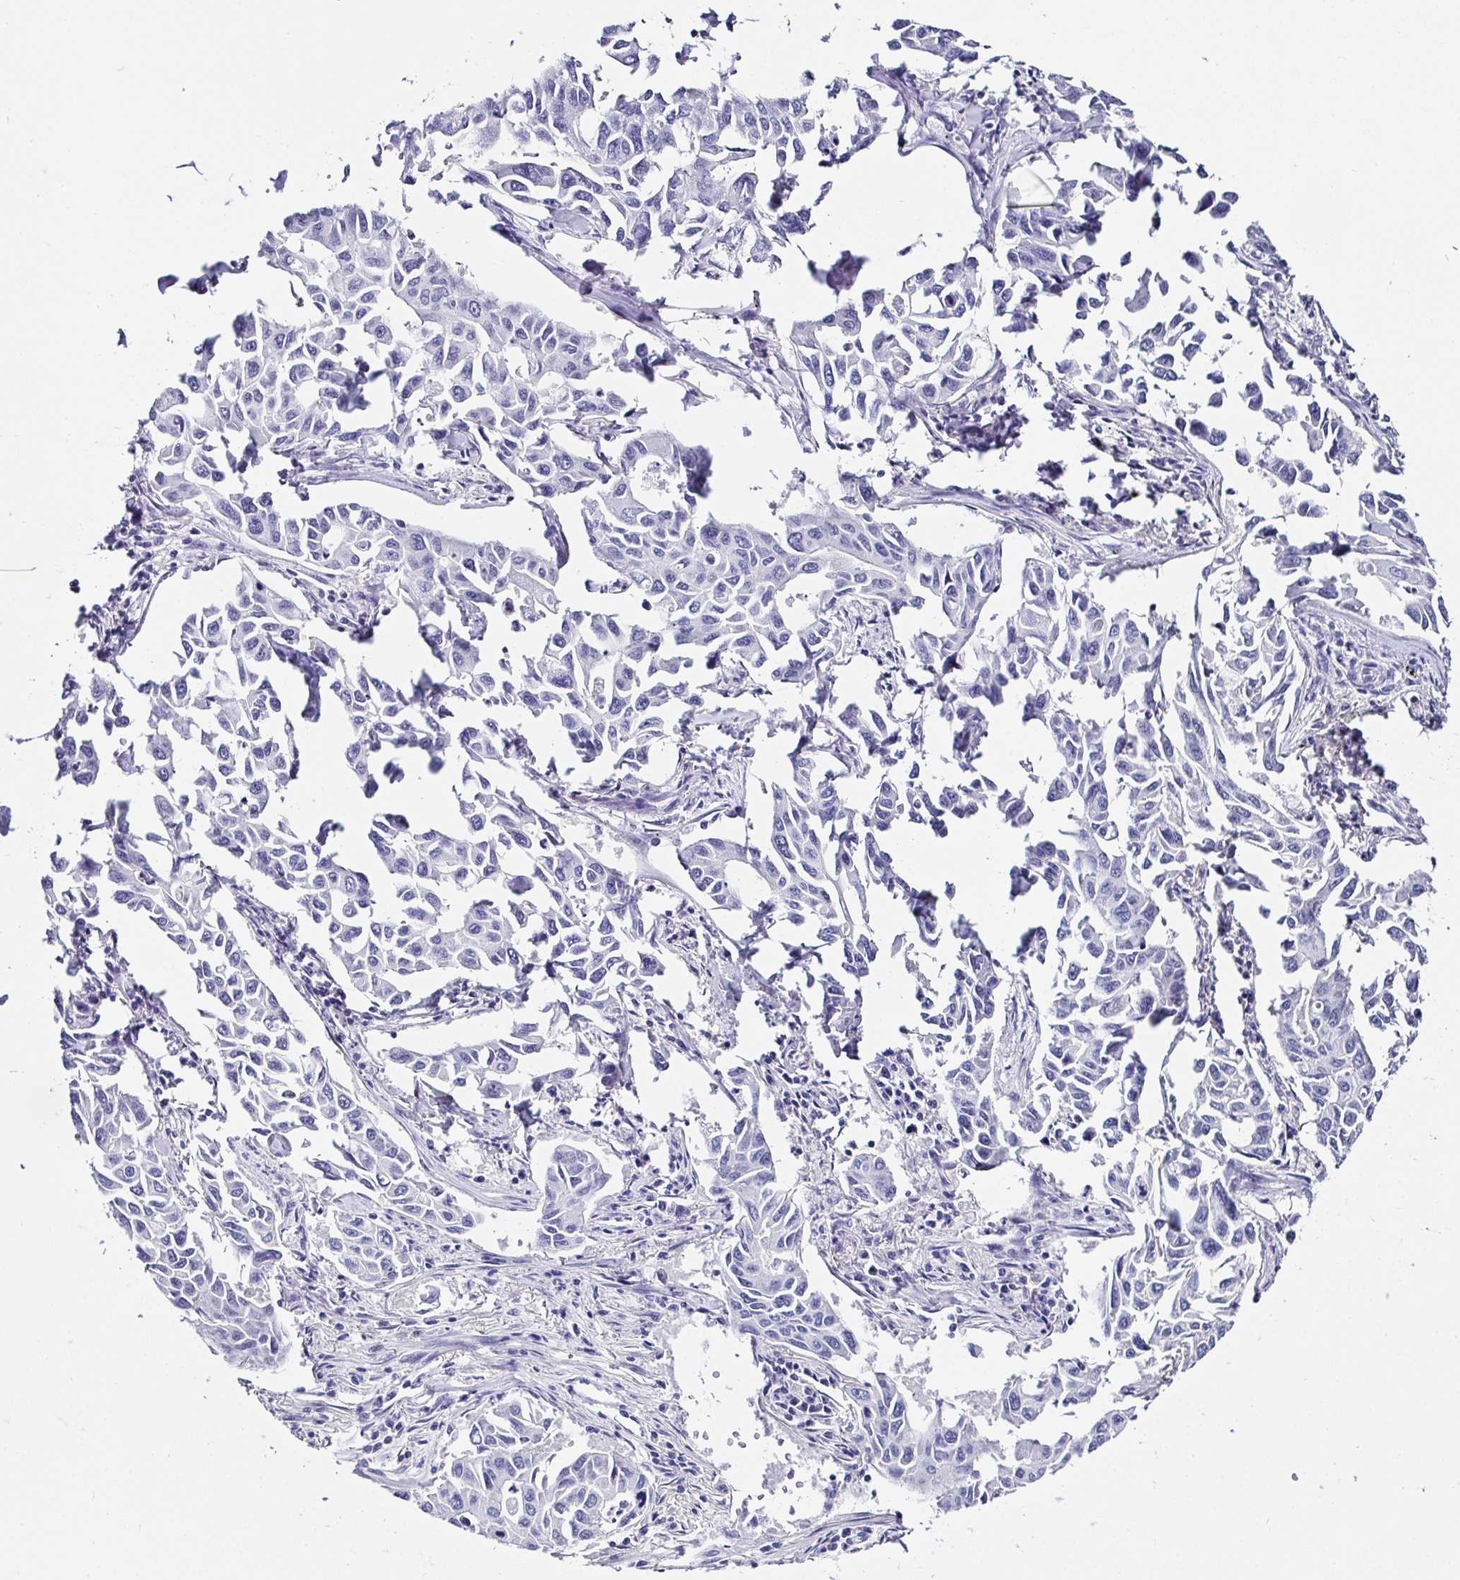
{"staining": {"intensity": "negative", "quantity": "none", "location": "none"}, "tissue": "lung cancer", "cell_type": "Tumor cells", "image_type": "cancer", "snomed": [{"axis": "morphology", "description": "Adenocarcinoma, NOS"}, {"axis": "topography", "description": "Lung"}], "caption": "High magnification brightfield microscopy of lung adenocarcinoma stained with DAB (3,3'-diaminobenzidine) (brown) and counterstained with hematoxylin (blue): tumor cells show no significant staining. The staining is performed using DAB brown chromogen with nuclei counter-stained in using hematoxylin.", "gene": "UGT3A1", "patient": {"sex": "male", "age": 64}}